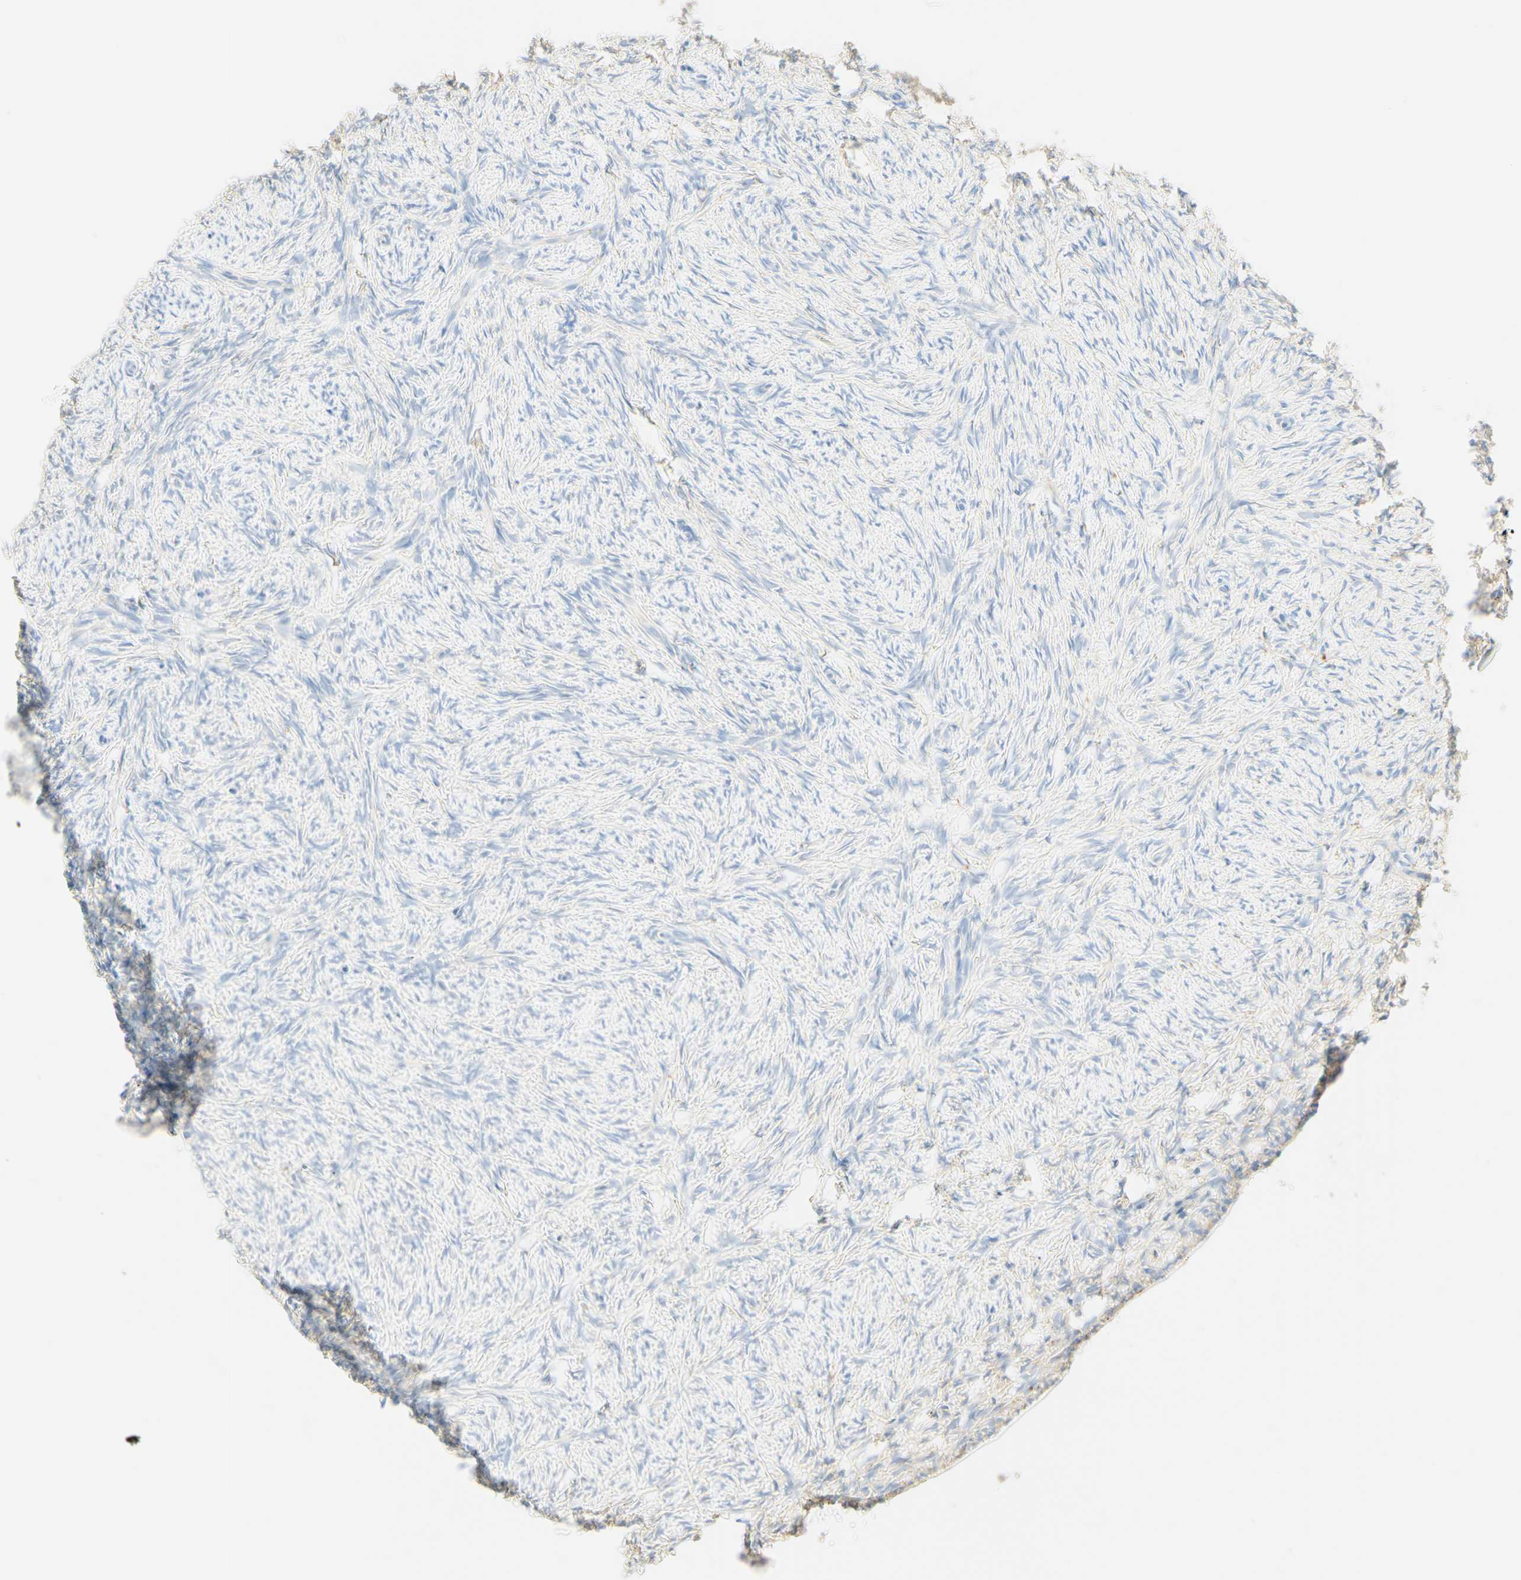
{"staining": {"intensity": "negative", "quantity": "none", "location": "none"}, "tissue": "ovary", "cell_type": "Follicle cells", "image_type": "normal", "snomed": [{"axis": "morphology", "description": "Normal tissue, NOS"}, {"axis": "topography", "description": "Ovary"}], "caption": "This is an immunohistochemistry micrograph of unremarkable human ovary. There is no positivity in follicle cells.", "gene": "CD63", "patient": {"sex": "female", "age": 60}}